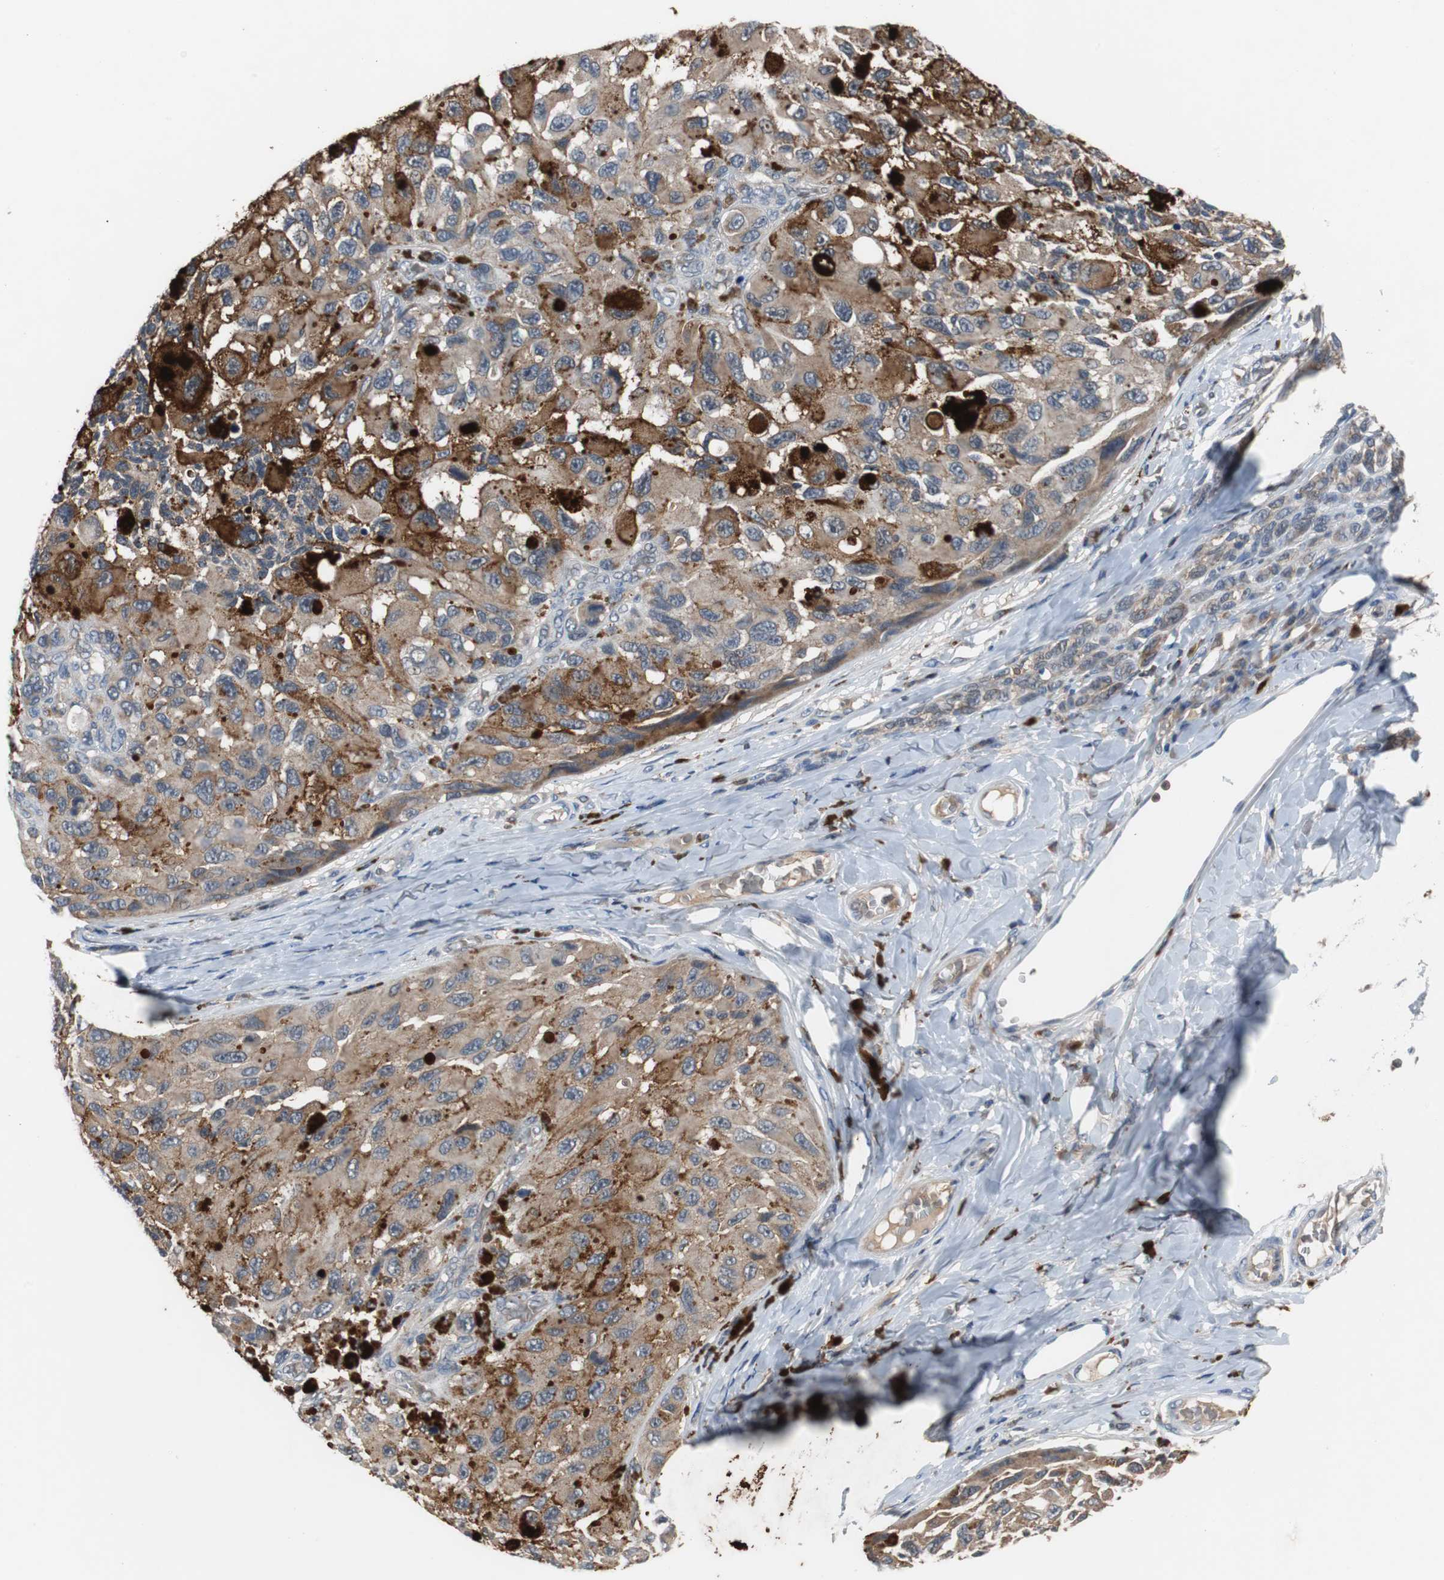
{"staining": {"intensity": "weak", "quantity": ">75%", "location": "cytoplasmic/membranous"}, "tissue": "melanoma", "cell_type": "Tumor cells", "image_type": "cancer", "snomed": [{"axis": "morphology", "description": "Malignant melanoma, NOS"}, {"axis": "topography", "description": "Skin"}], "caption": "An image showing weak cytoplasmic/membranous positivity in approximately >75% of tumor cells in melanoma, as visualized by brown immunohistochemical staining.", "gene": "CALB2", "patient": {"sex": "female", "age": 73}}